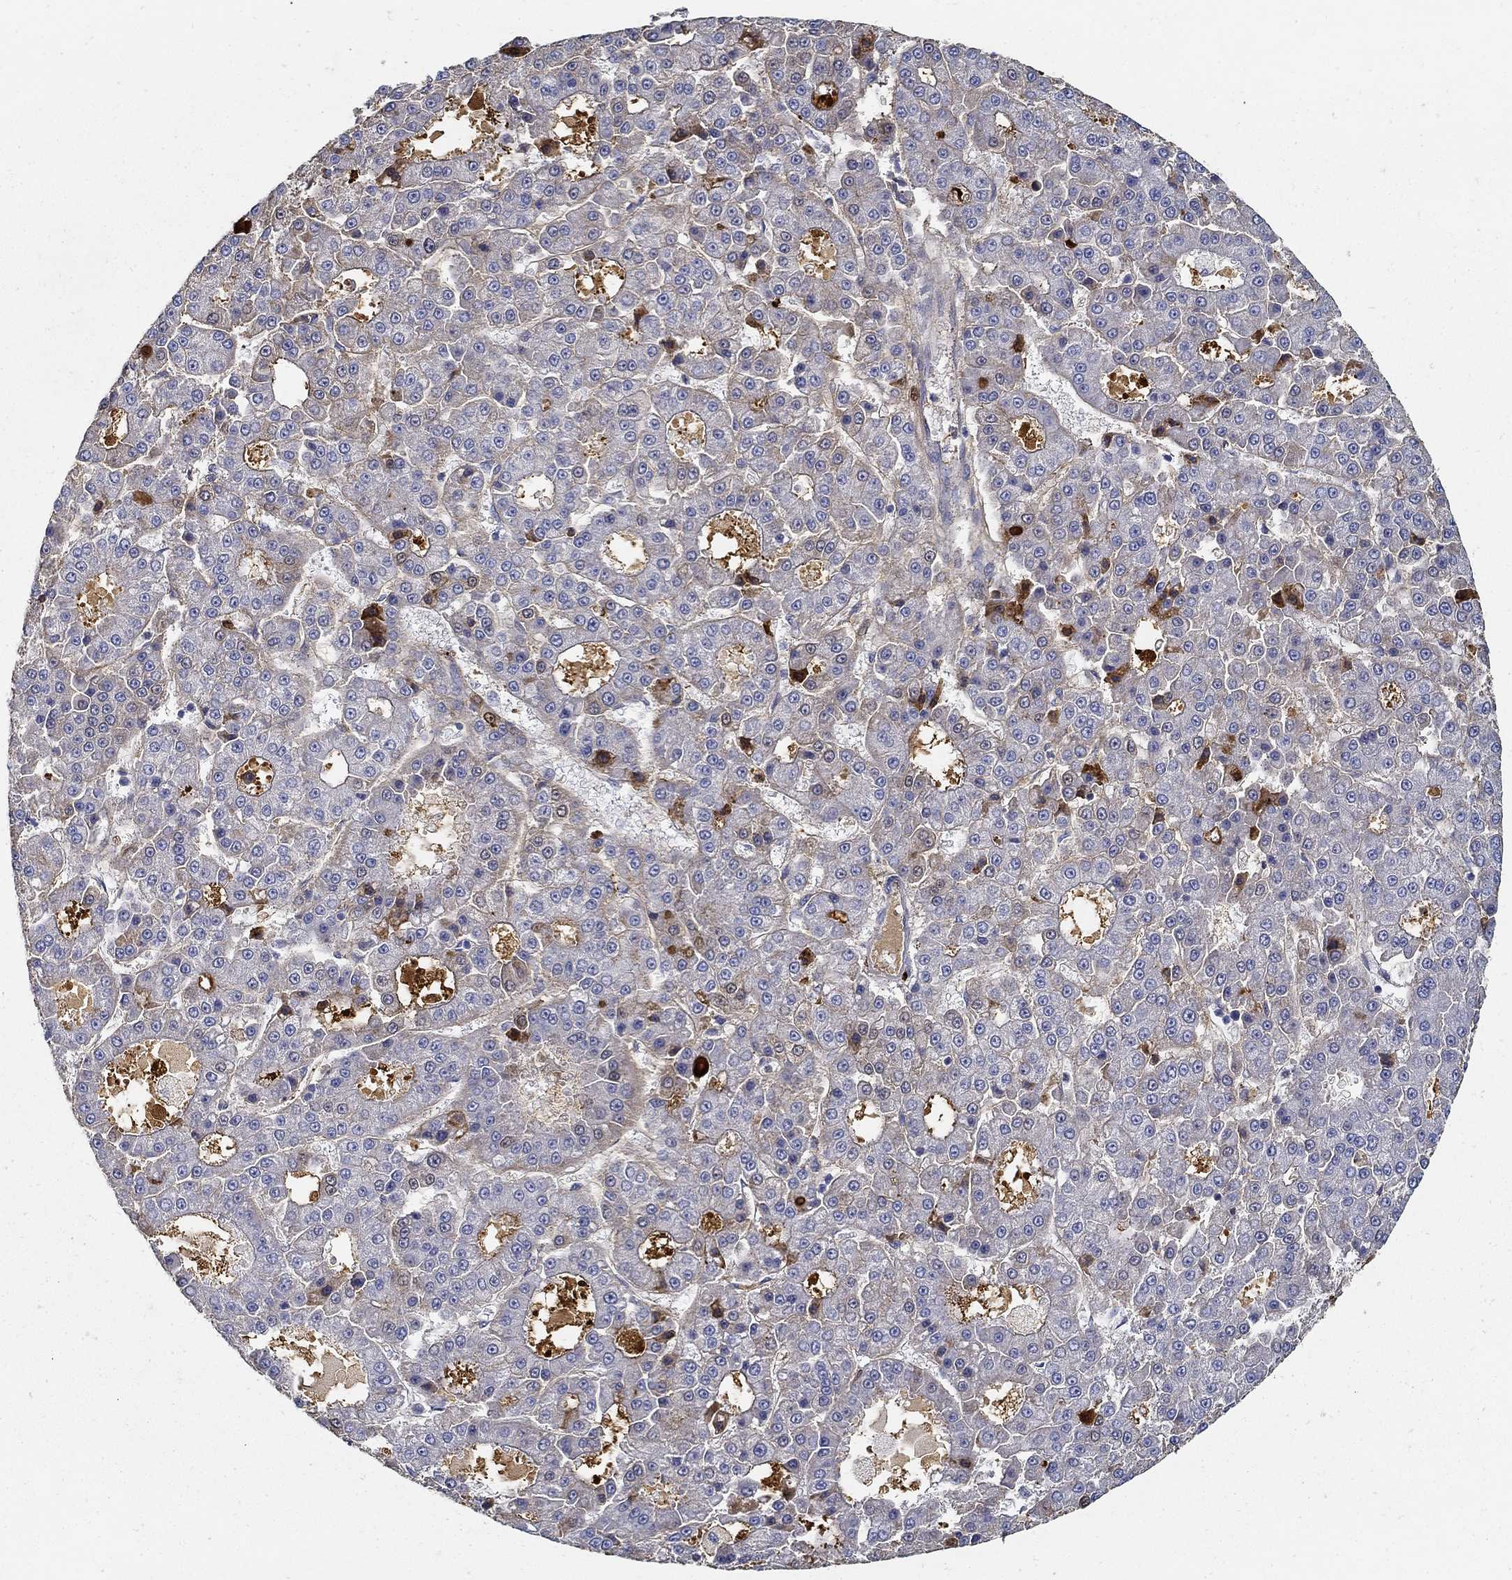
{"staining": {"intensity": "negative", "quantity": "none", "location": "none"}, "tissue": "liver cancer", "cell_type": "Tumor cells", "image_type": "cancer", "snomed": [{"axis": "morphology", "description": "Carcinoma, Hepatocellular, NOS"}, {"axis": "topography", "description": "Liver"}], "caption": "A high-resolution histopathology image shows immunohistochemistry staining of liver cancer (hepatocellular carcinoma), which demonstrates no significant positivity in tumor cells.", "gene": "TGFBI", "patient": {"sex": "male", "age": 70}}